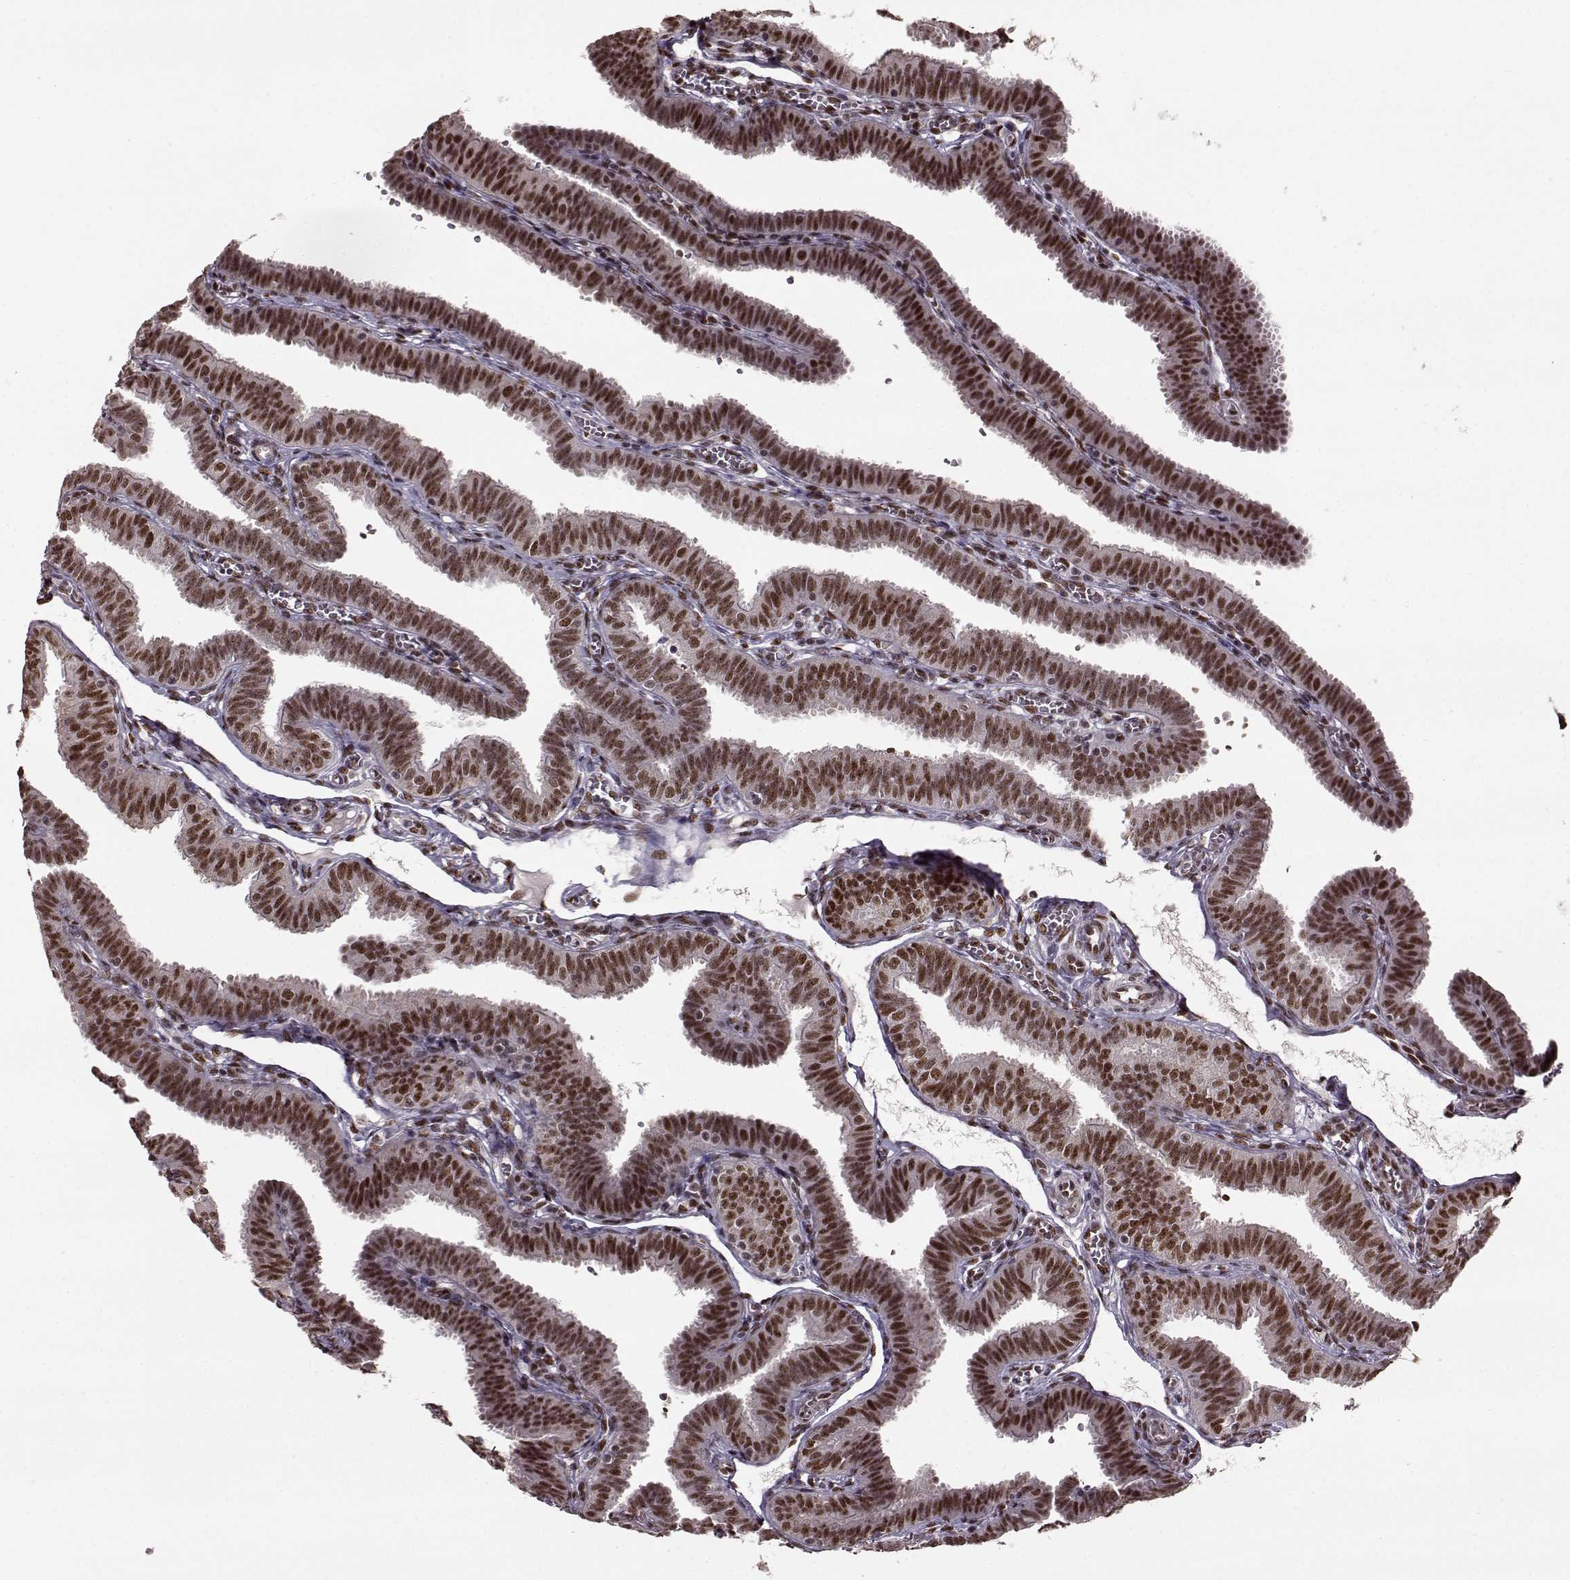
{"staining": {"intensity": "moderate", "quantity": ">75%", "location": "nuclear"}, "tissue": "fallopian tube", "cell_type": "Glandular cells", "image_type": "normal", "snomed": [{"axis": "morphology", "description": "Normal tissue, NOS"}, {"axis": "topography", "description": "Fallopian tube"}], "caption": "Immunohistochemistry (DAB) staining of benign fallopian tube shows moderate nuclear protein expression in approximately >75% of glandular cells. The staining was performed using DAB (3,3'-diaminobenzidine), with brown indicating positive protein expression. Nuclei are stained blue with hematoxylin.", "gene": "FTO", "patient": {"sex": "female", "age": 25}}